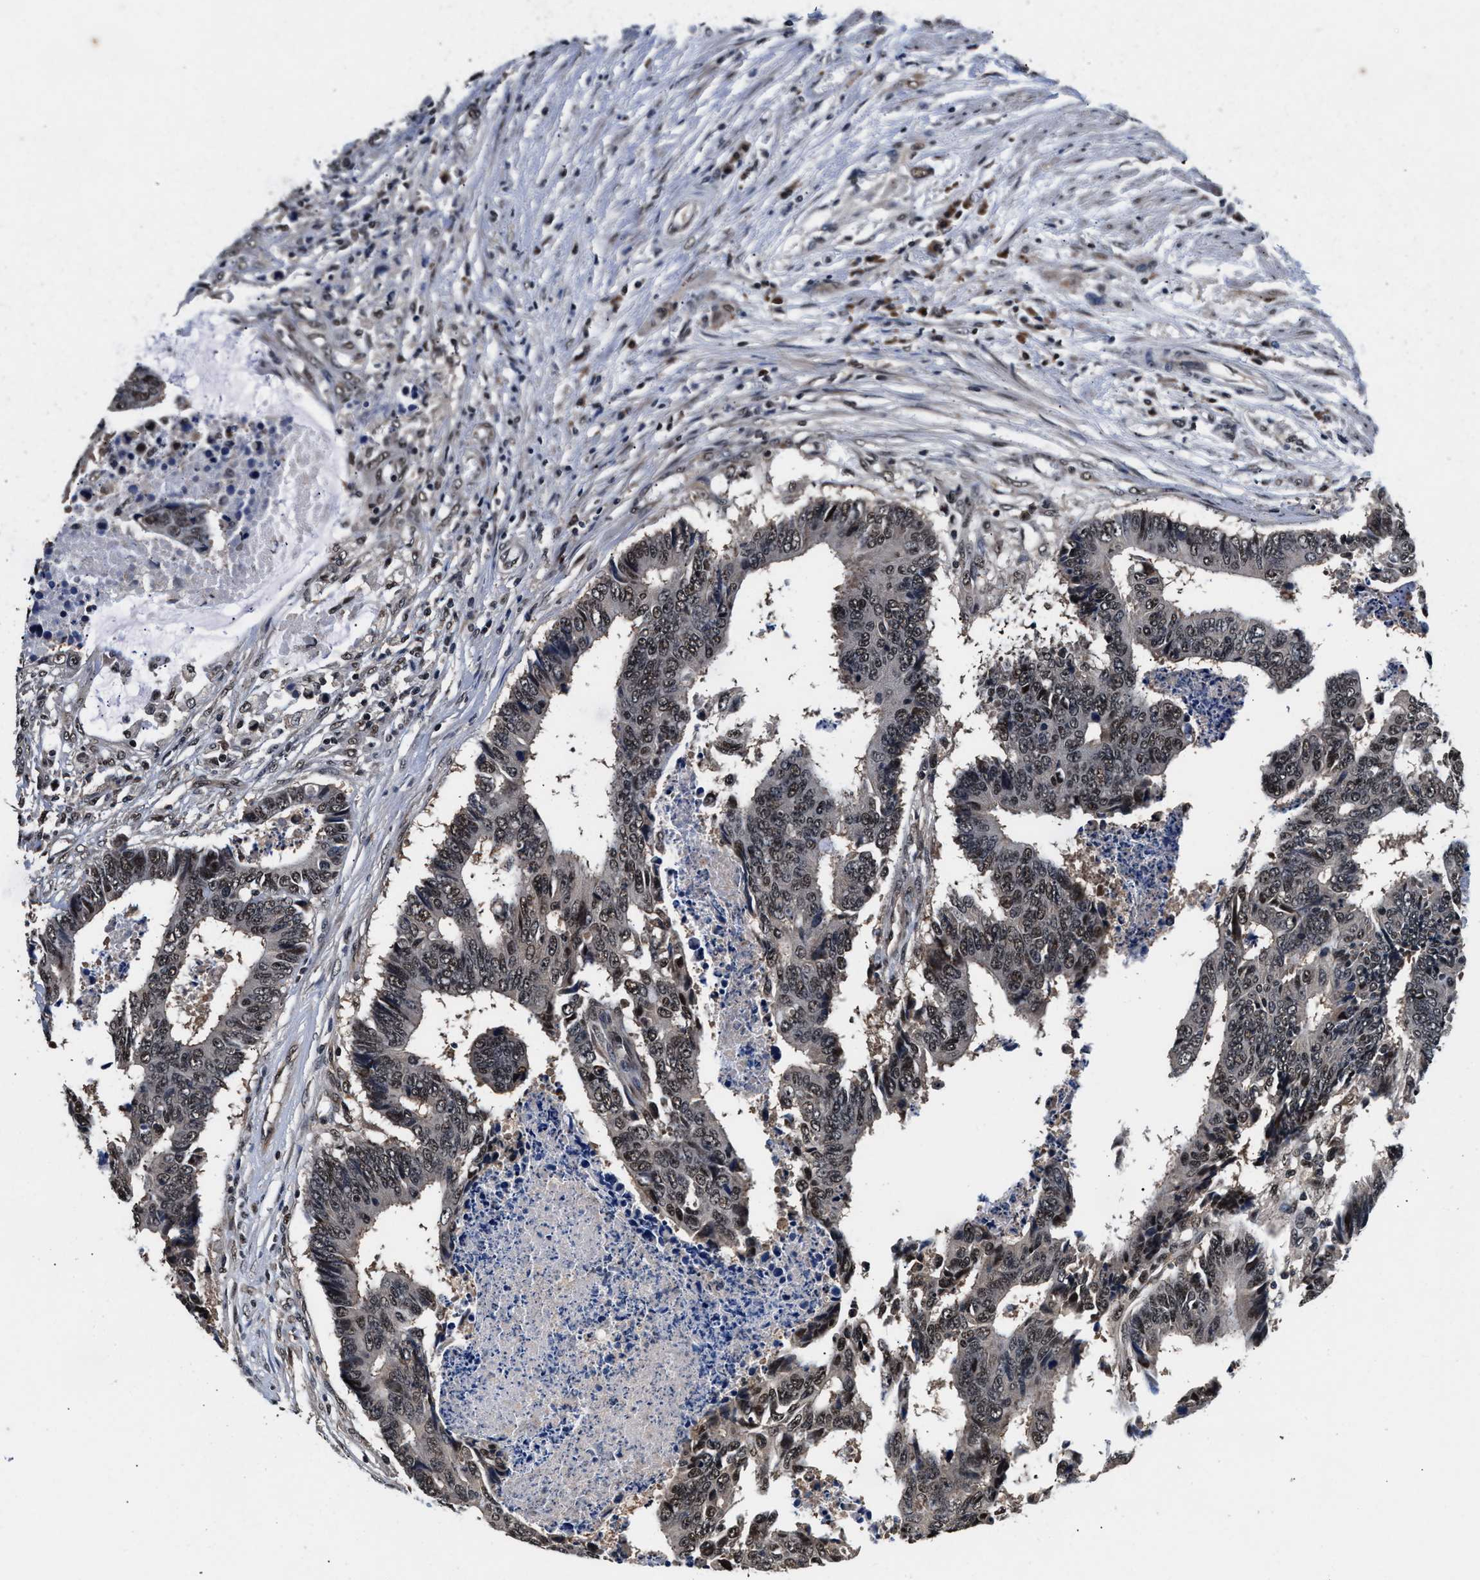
{"staining": {"intensity": "moderate", "quantity": ">75%", "location": "nuclear"}, "tissue": "colorectal cancer", "cell_type": "Tumor cells", "image_type": "cancer", "snomed": [{"axis": "morphology", "description": "Adenocarcinoma, NOS"}, {"axis": "topography", "description": "Rectum"}], "caption": "Immunohistochemical staining of human colorectal cancer (adenocarcinoma) displays medium levels of moderate nuclear positivity in about >75% of tumor cells.", "gene": "USP16", "patient": {"sex": "male", "age": 84}}